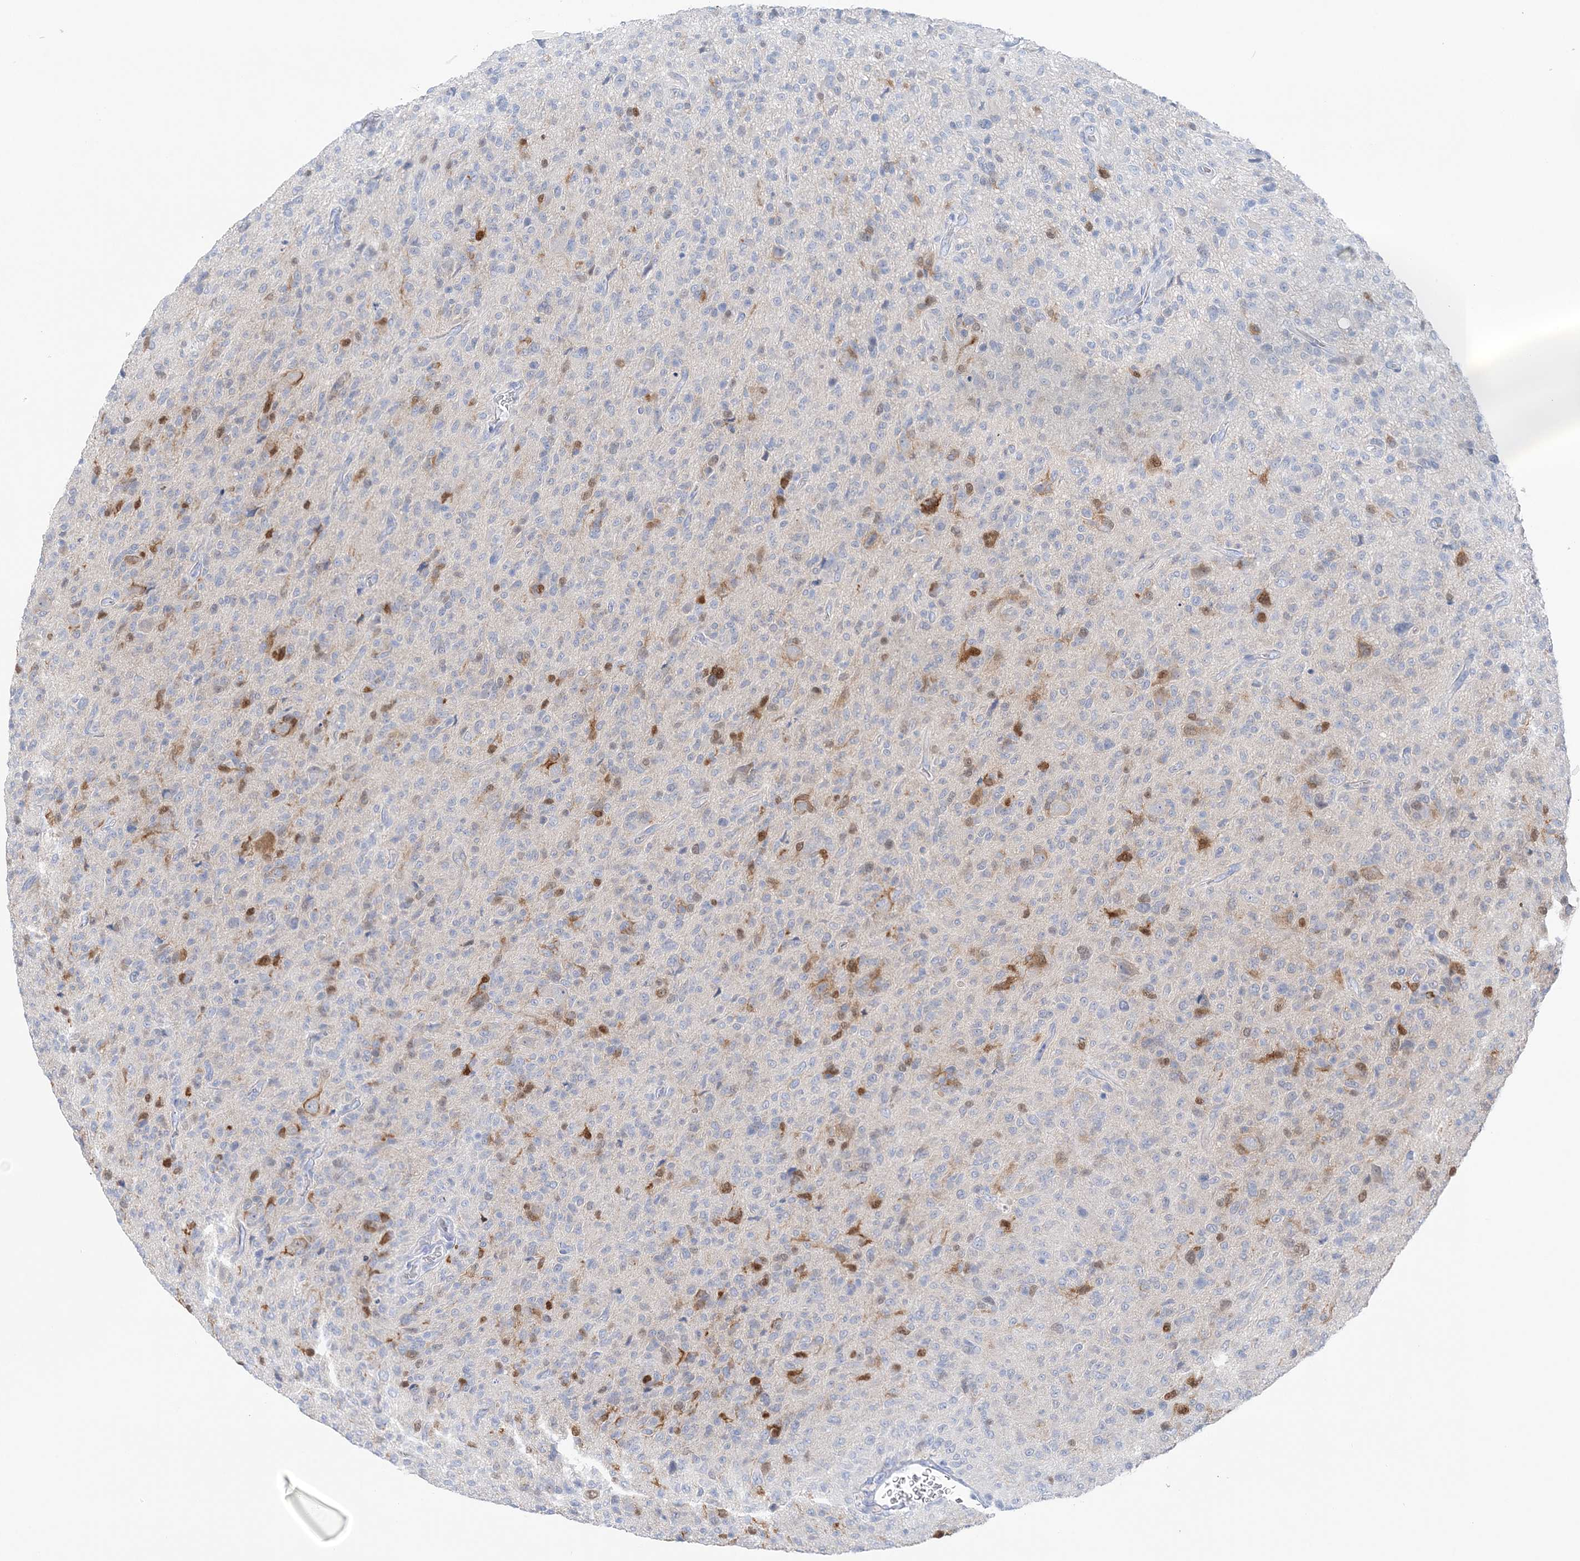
{"staining": {"intensity": "moderate", "quantity": "<25%", "location": "cytoplasmic/membranous,nuclear"}, "tissue": "glioma", "cell_type": "Tumor cells", "image_type": "cancer", "snomed": [{"axis": "morphology", "description": "Glioma, malignant, High grade"}, {"axis": "topography", "description": "Brain"}], "caption": "An image of human malignant glioma (high-grade) stained for a protein demonstrates moderate cytoplasmic/membranous and nuclear brown staining in tumor cells. The staining is performed using DAB (3,3'-diaminobenzidine) brown chromogen to label protein expression. The nuclei are counter-stained blue using hematoxylin.", "gene": "HMGCS1", "patient": {"sex": "female", "age": 57}}